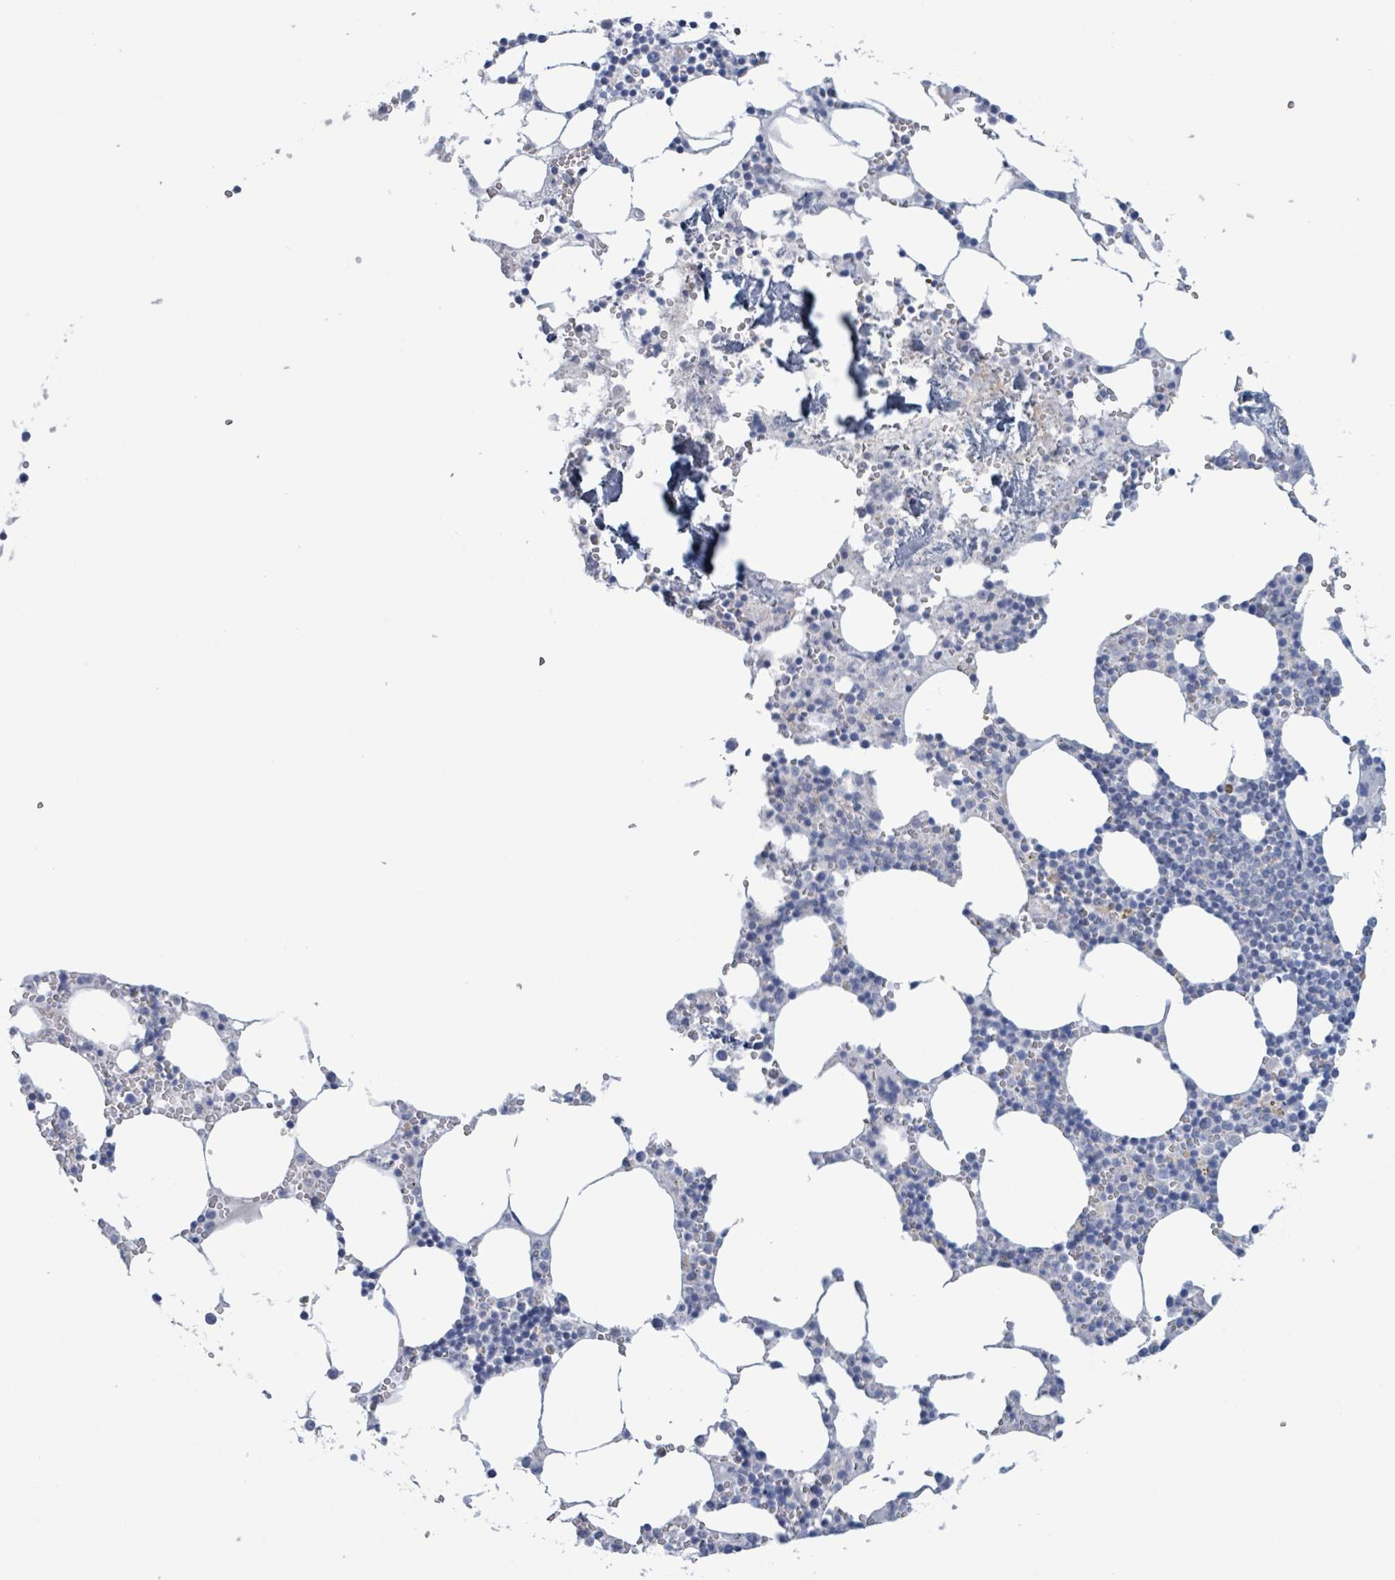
{"staining": {"intensity": "negative", "quantity": "none", "location": "none"}, "tissue": "bone marrow", "cell_type": "Hematopoietic cells", "image_type": "normal", "snomed": [{"axis": "morphology", "description": "Normal tissue, NOS"}, {"axis": "topography", "description": "Bone marrow"}], "caption": "Protein analysis of unremarkable bone marrow reveals no significant staining in hematopoietic cells. The staining is performed using DAB (3,3'-diaminobenzidine) brown chromogen with nuclei counter-stained in using hematoxylin.", "gene": "AKR1C4", "patient": {"sex": "male", "age": 54}}